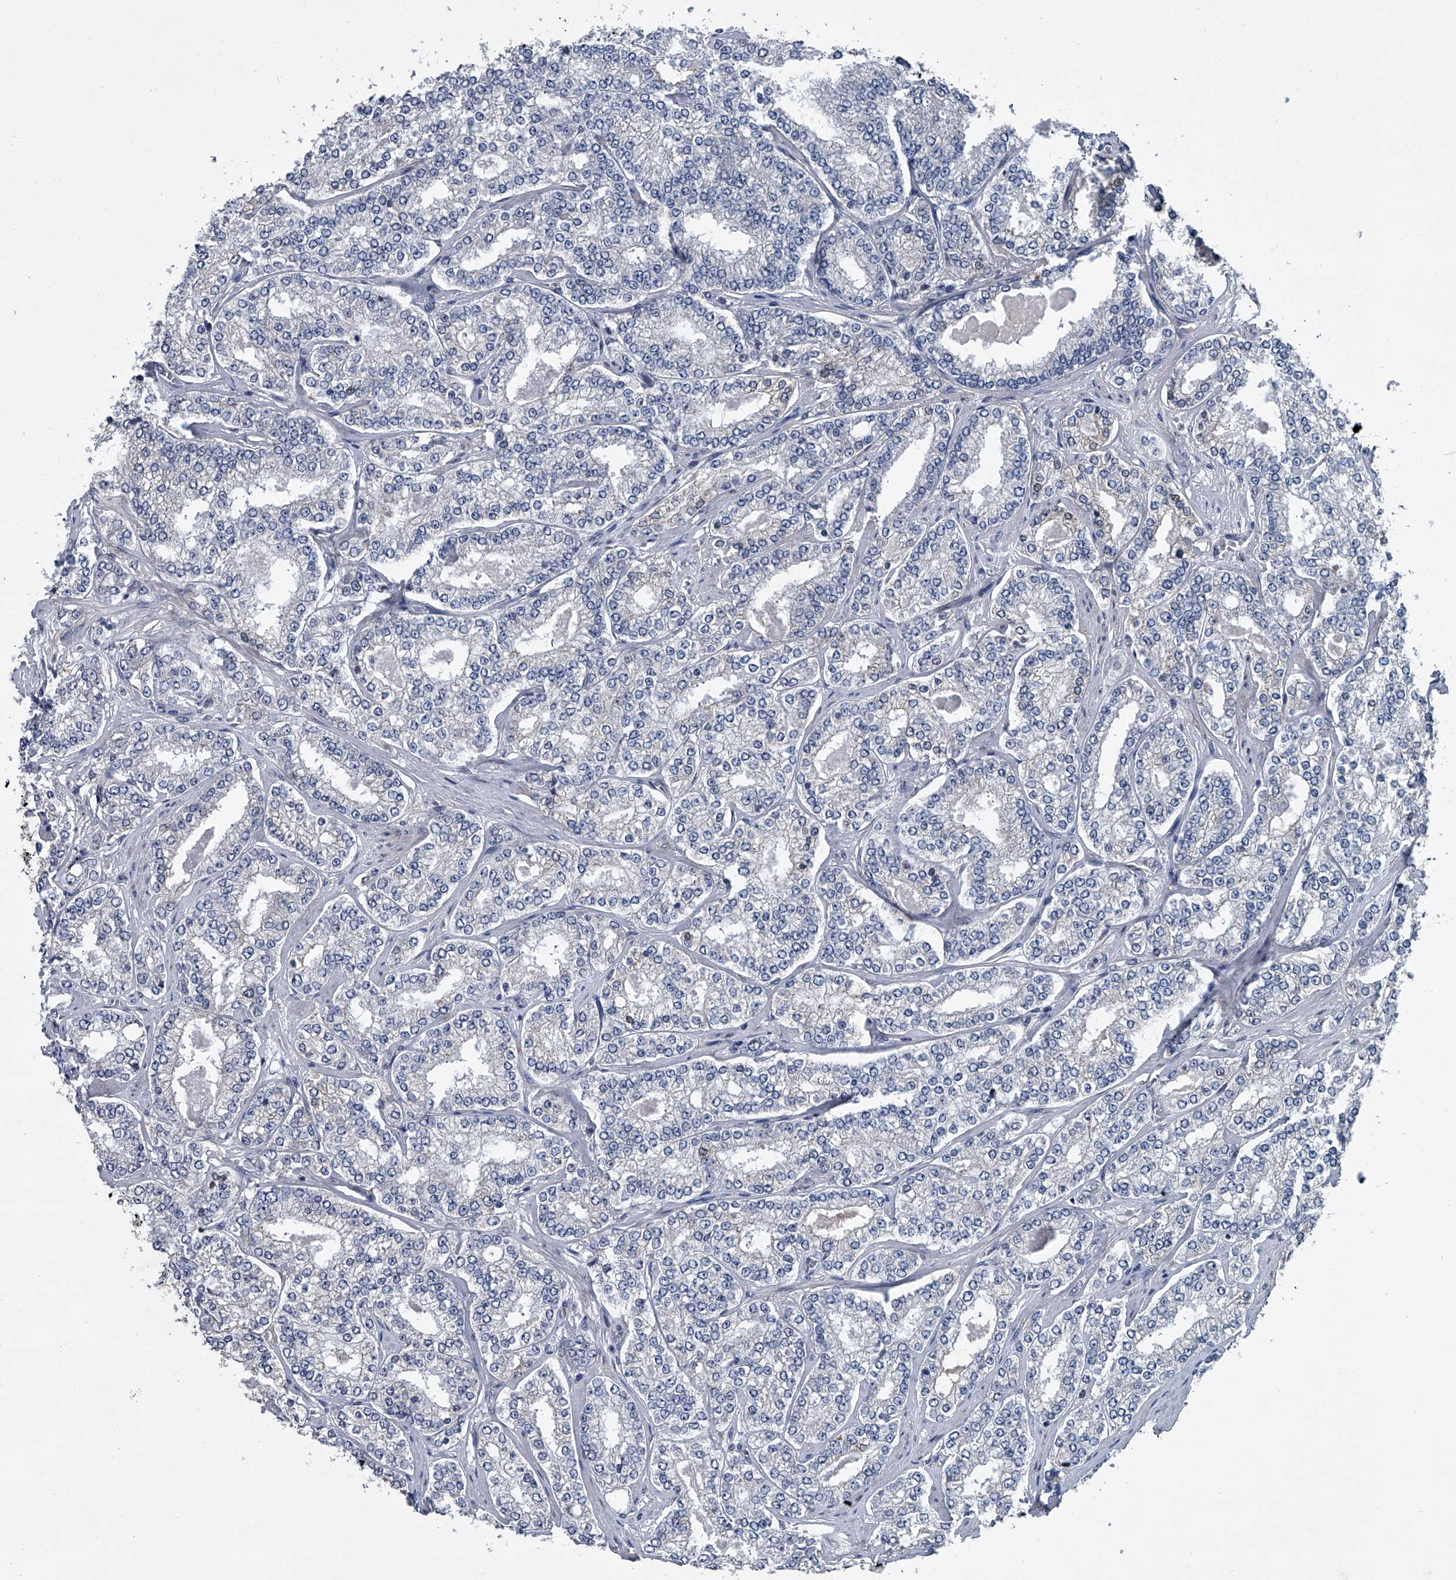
{"staining": {"intensity": "negative", "quantity": "none", "location": "none"}, "tissue": "prostate cancer", "cell_type": "Tumor cells", "image_type": "cancer", "snomed": [{"axis": "morphology", "description": "Normal tissue, NOS"}, {"axis": "morphology", "description": "Adenocarcinoma, High grade"}, {"axis": "topography", "description": "Prostate"}], "caption": "This is an immunohistochemistry histopathology image of prostate cancer. There is no positivity in tumor cells.", "gene": "ABCG1", "patient": {"sex": "male", "age": 83}}